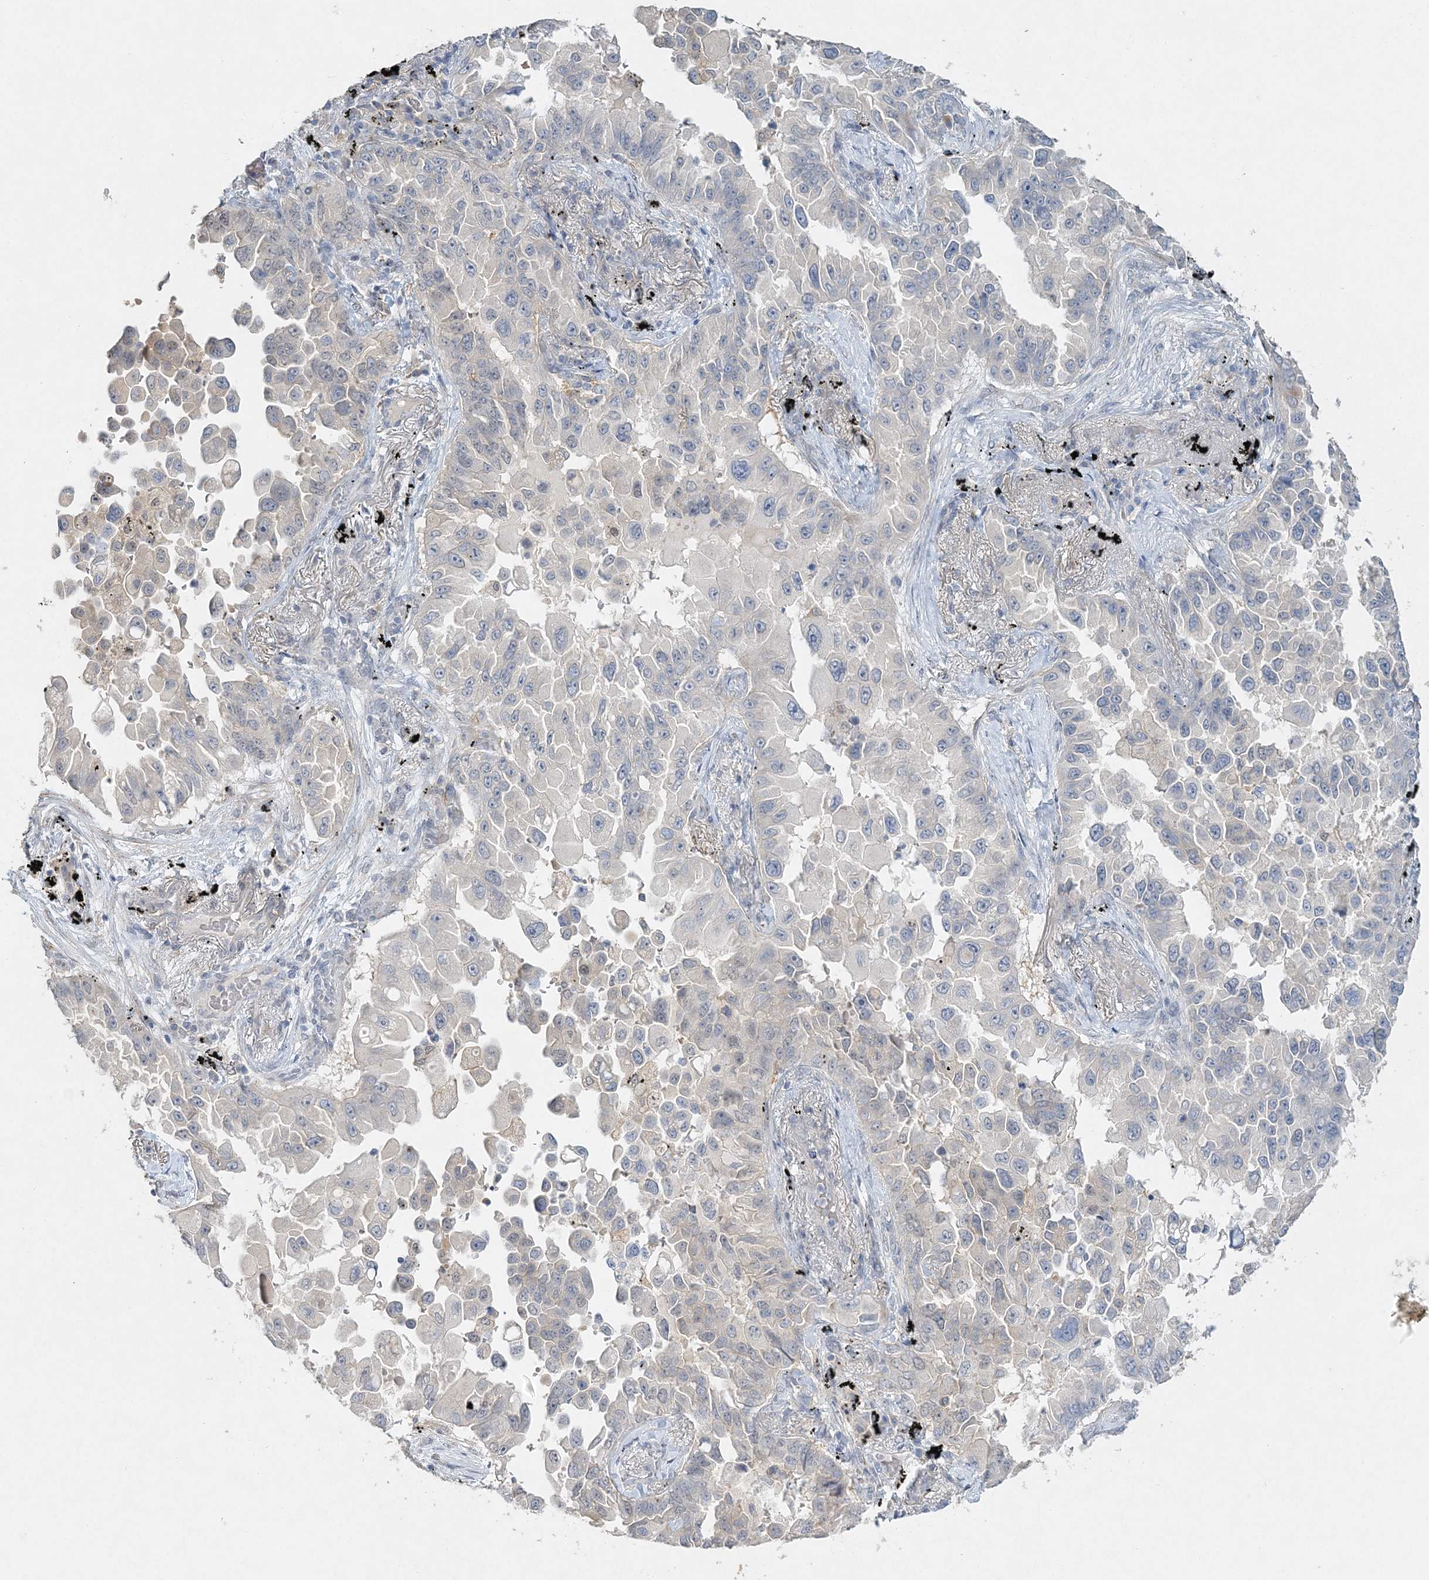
{"staining": {"intensity": "negative", "quantity": "none", "location": "none"}, "tissue": "lung cancer", "cell_type": "Tumor cells", "image_type": "cancer", "snomed": [{"axis": "morphology", "description": "Adenocarcinoma, NOS"}, {"axis": "topography", "description": "Lung"}], "caption": "Immunohistochemistry (IHC) histopathology image of neoplastic tissue: human adenocarcinoma (lung) stained with DAB displays no significant protein expression in tumor cells. (Immunohistochemistry (IHC), brightfield microscopy, high magnification).", "gene": "MAT2B", "patient": {"sex": "female", "age": 67}}